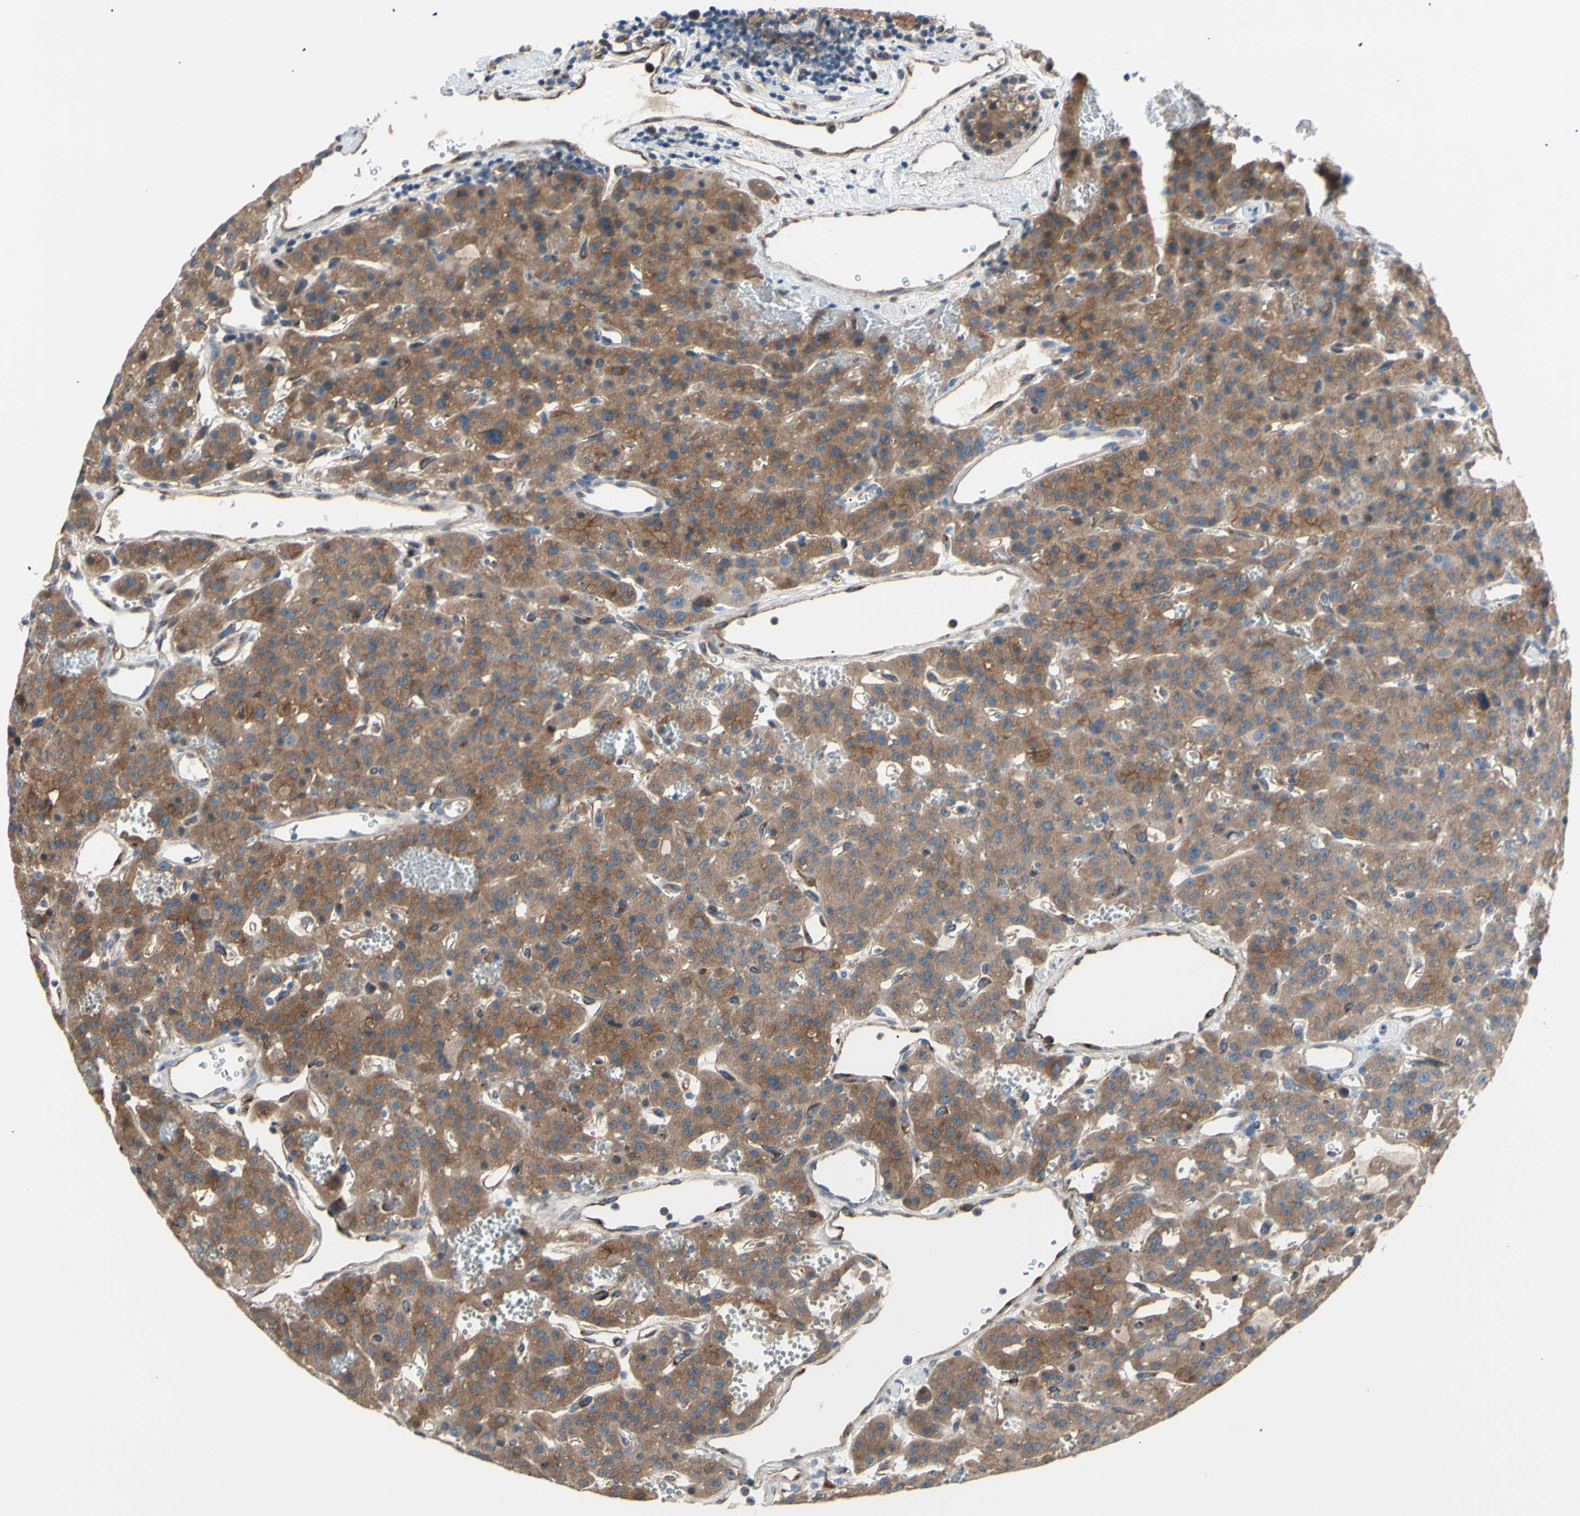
{"staining": {"intensity": "moderate", "quantity": ">75%", "location": "cytoplasmic/membranous"}, "tissue": "parathyroid gland", "cell_type": "Glandular cells", "image_type": "normal", "snomed": [{"axis": "morphology", "description": "Normal tissue, NOS"}, {"axis": "morphology", "description": "Adenoma, NOS"}, {"axis": "topography", "description": "Parathyroid gland"}], "caption": "This is an image of immunohistochemistry staining of benign parathyroid gland, which shows moderate staining in the cytoplasmic/membranous of glandular cells.", "gene": "DYNLRB1", "patient": {"sex": "female", "age": 81}}